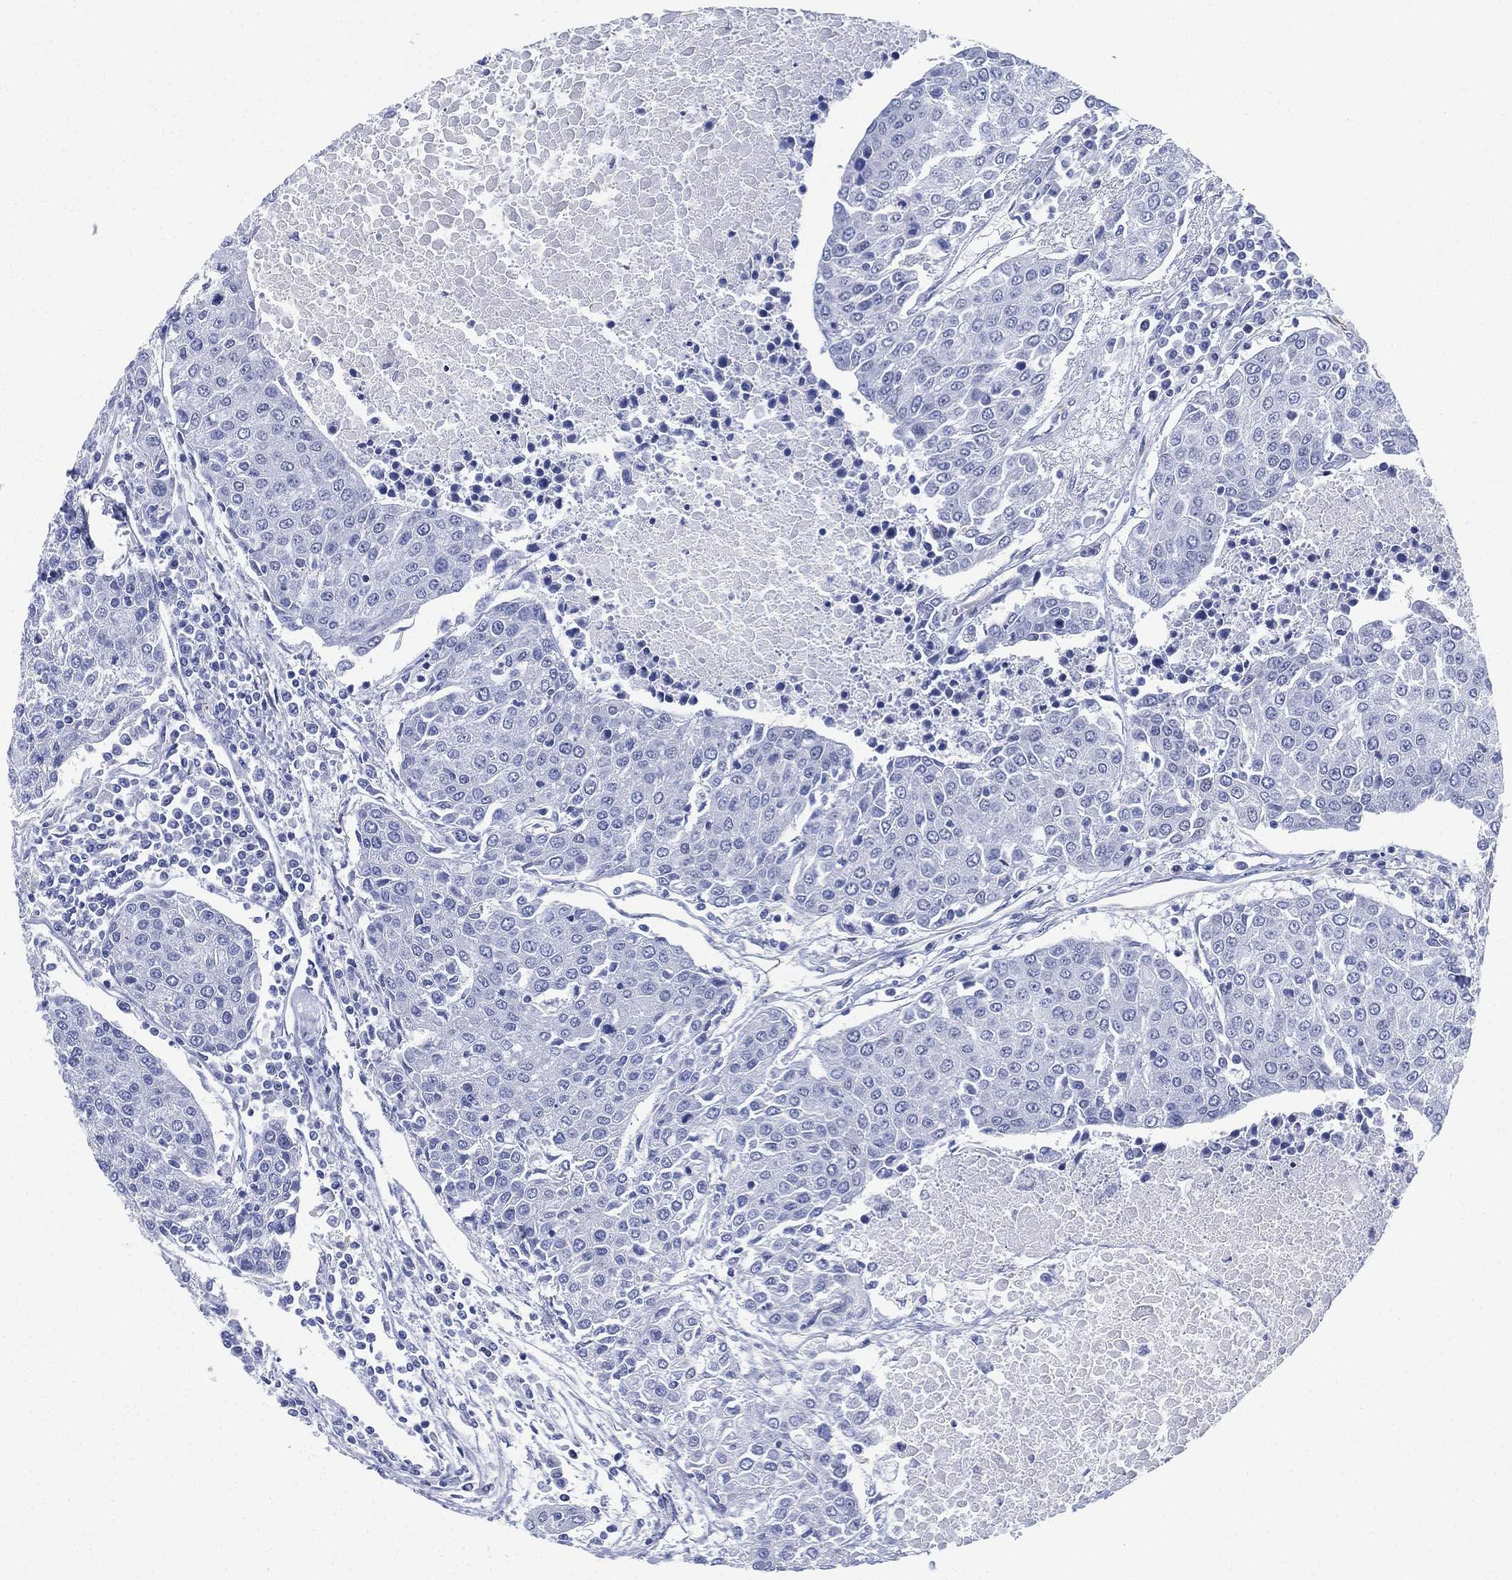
{"staining": {"intensity": "negative", "quantity": "none", "location": "none"}, "tissue": "urothelial cancer", "cell_type": "Tumor cells", "image_type": "cancer", "snomed": [{"axis": "morphology", "description": "Urothelial carcinoma, High grade"}, {"axis": "topography", "description": "Urinary bladder"}], "caption": "This is a micrograph of immunohistochemistry staining of high-grade urothelial carcinoma, which shows no staining in tumor cells.", "gene": "PSKH2", "patient": {"sex": "female", "age": 85}}